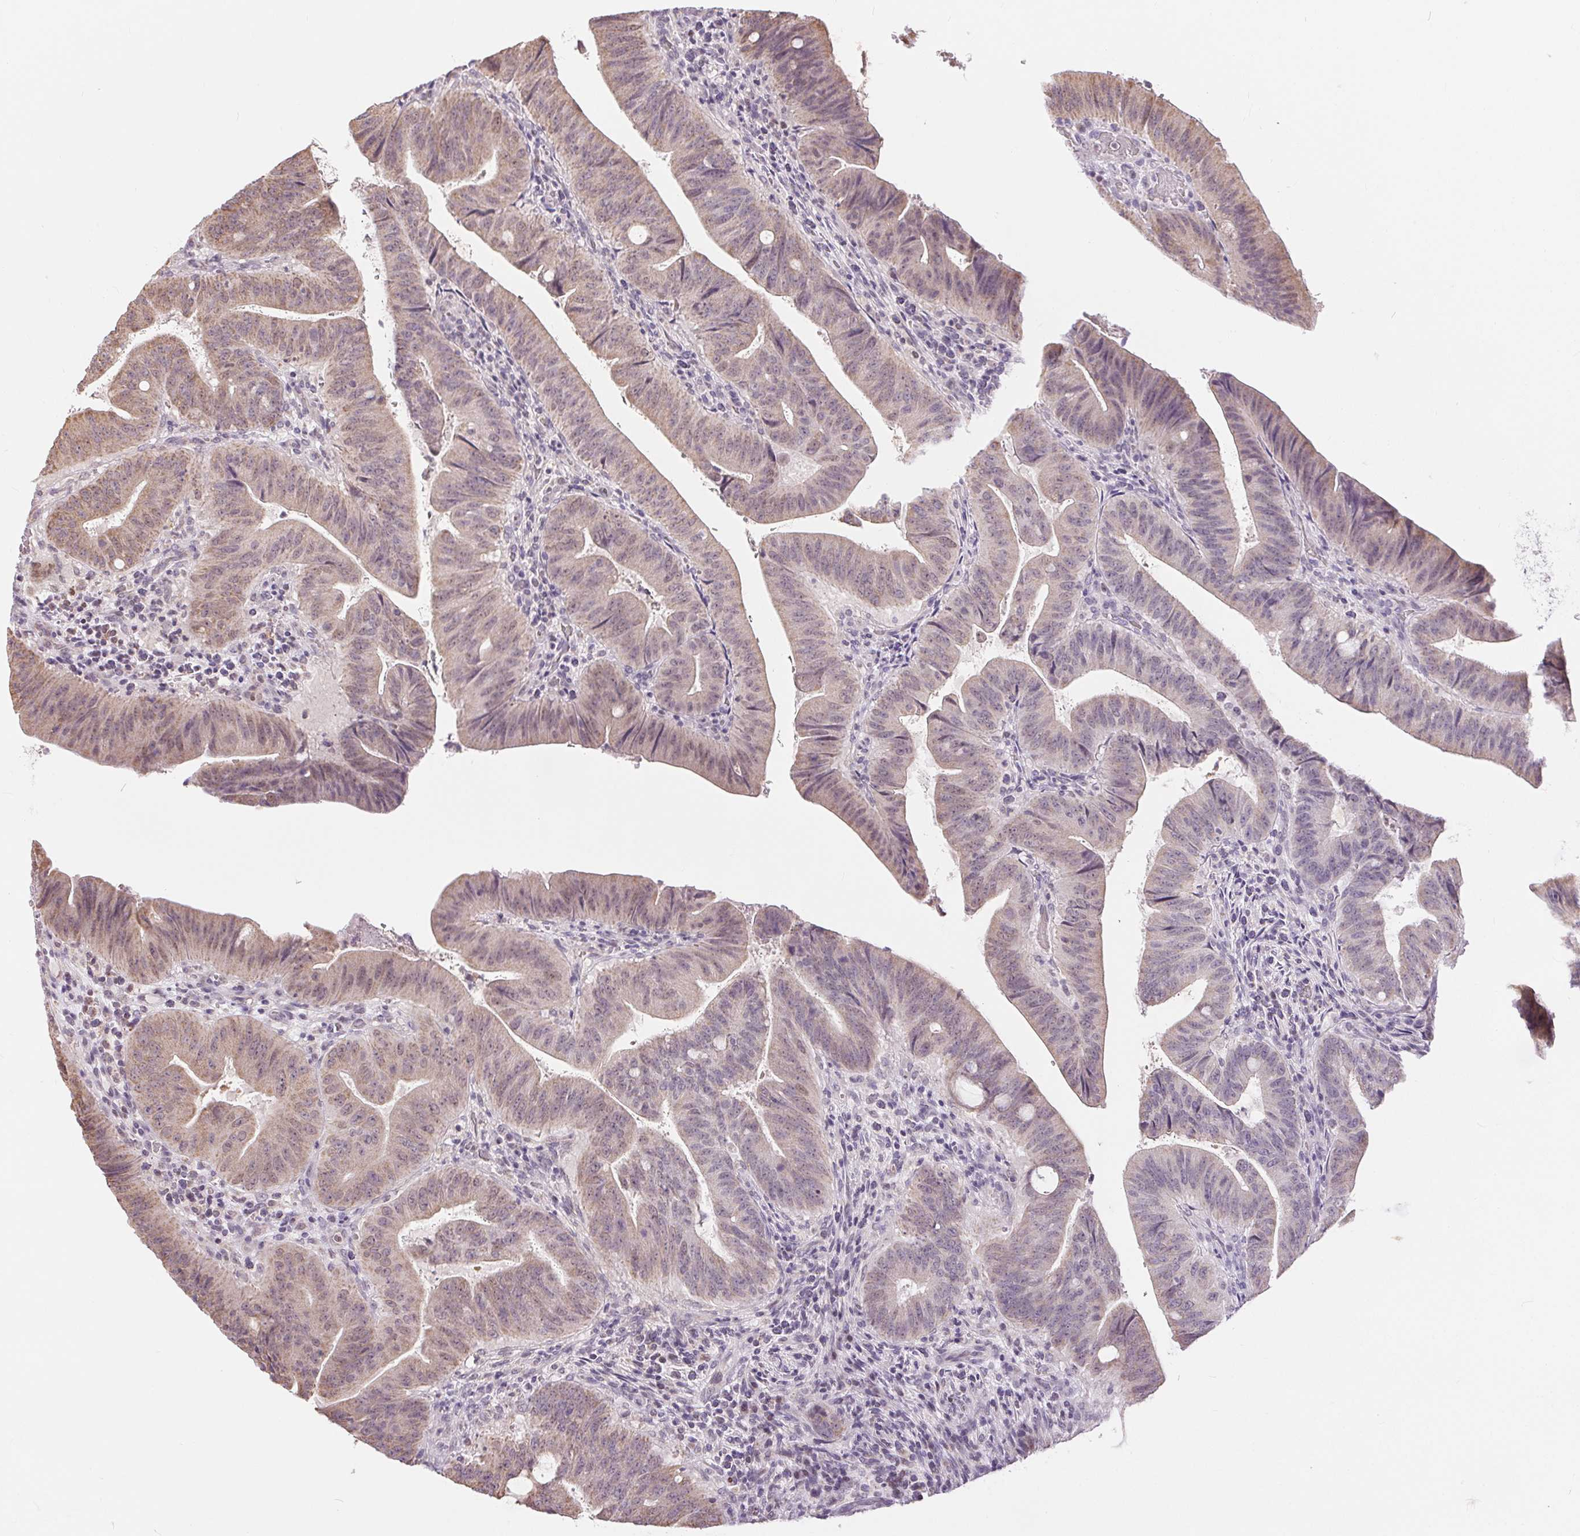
{"staining": {"intensity": "weak", "quantity": "25%-75%", "location": "cytoplasmic/membranous,nuclear"}, "tissue": "colorectal cancer", "cell_type": "Tumor cells", "image_type": "cancer", "snomed": [{"axis": "morphology", "description": "Adenocarcinoma, NOS"}, {"axis": "topography", "description": "Colon"}], "caption": "Weak cytoplasmic/membranous and nuclear expression is identified in approximately 25%-75% of tumor cells in colorectal adenocarcinoma.", "gene": "POU2F2", "patient": {"sex": "female", "age": 43}}